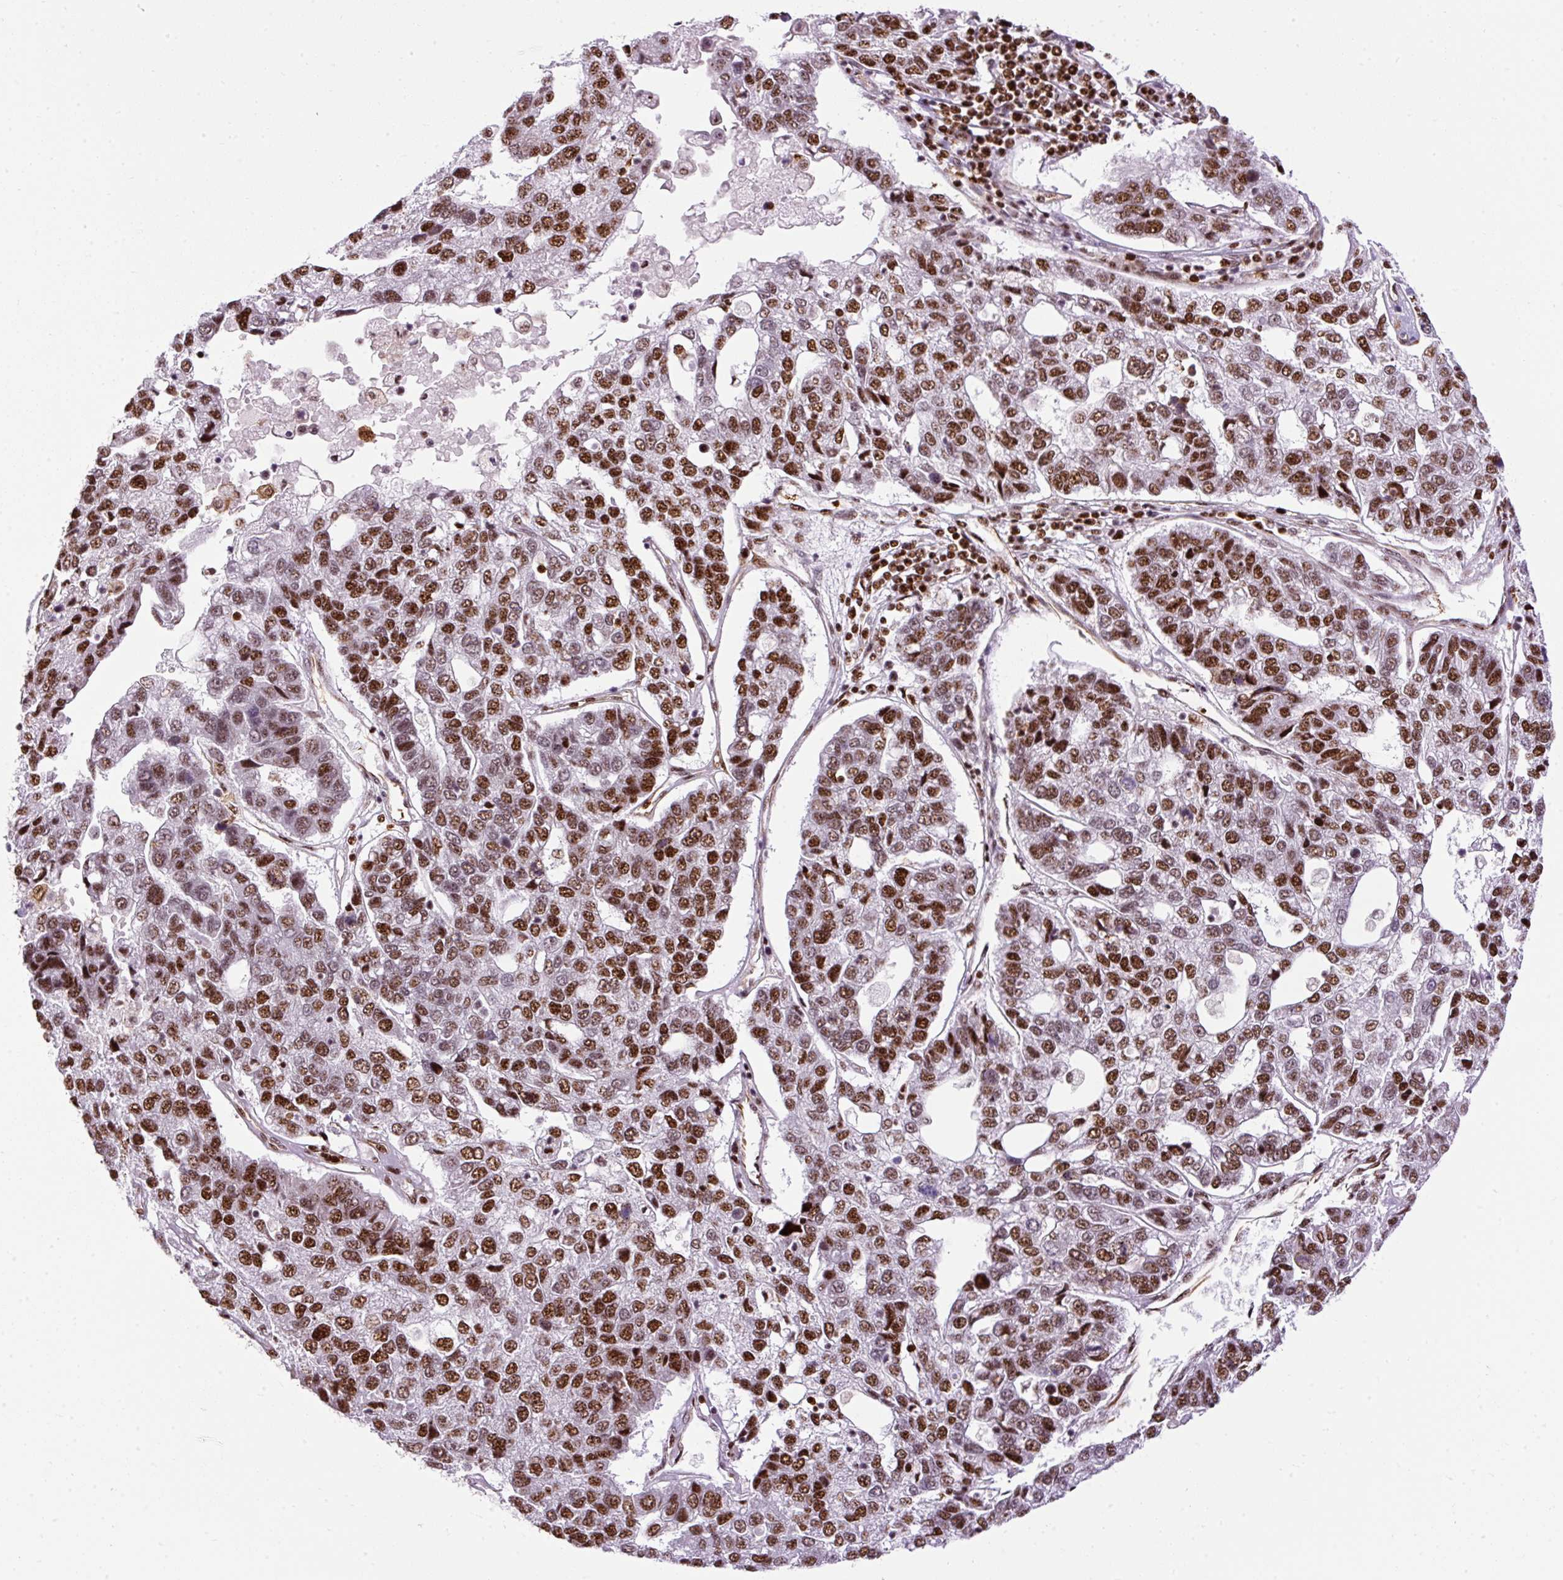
{"staining": {"intensity": "strong", "quantity": ">75%", "location": "nuclear"}, "tissue": "pancreatic cancer", "cell_type": "Tumor cells", "image_type": "cancer", "snomed": [{"axis": "morphology", "description": "Adenocarcinoma, NOS"}, {"axis": "topography", "description": "Pancreas"}], "caption": "Immunohistochemical staining of pancreatic cancer reveals strong nuclear protein staining in approximately >75% of tumor cells.", "gene": "LUC7L2", "patient": {"sex": "female", "age": 61}}